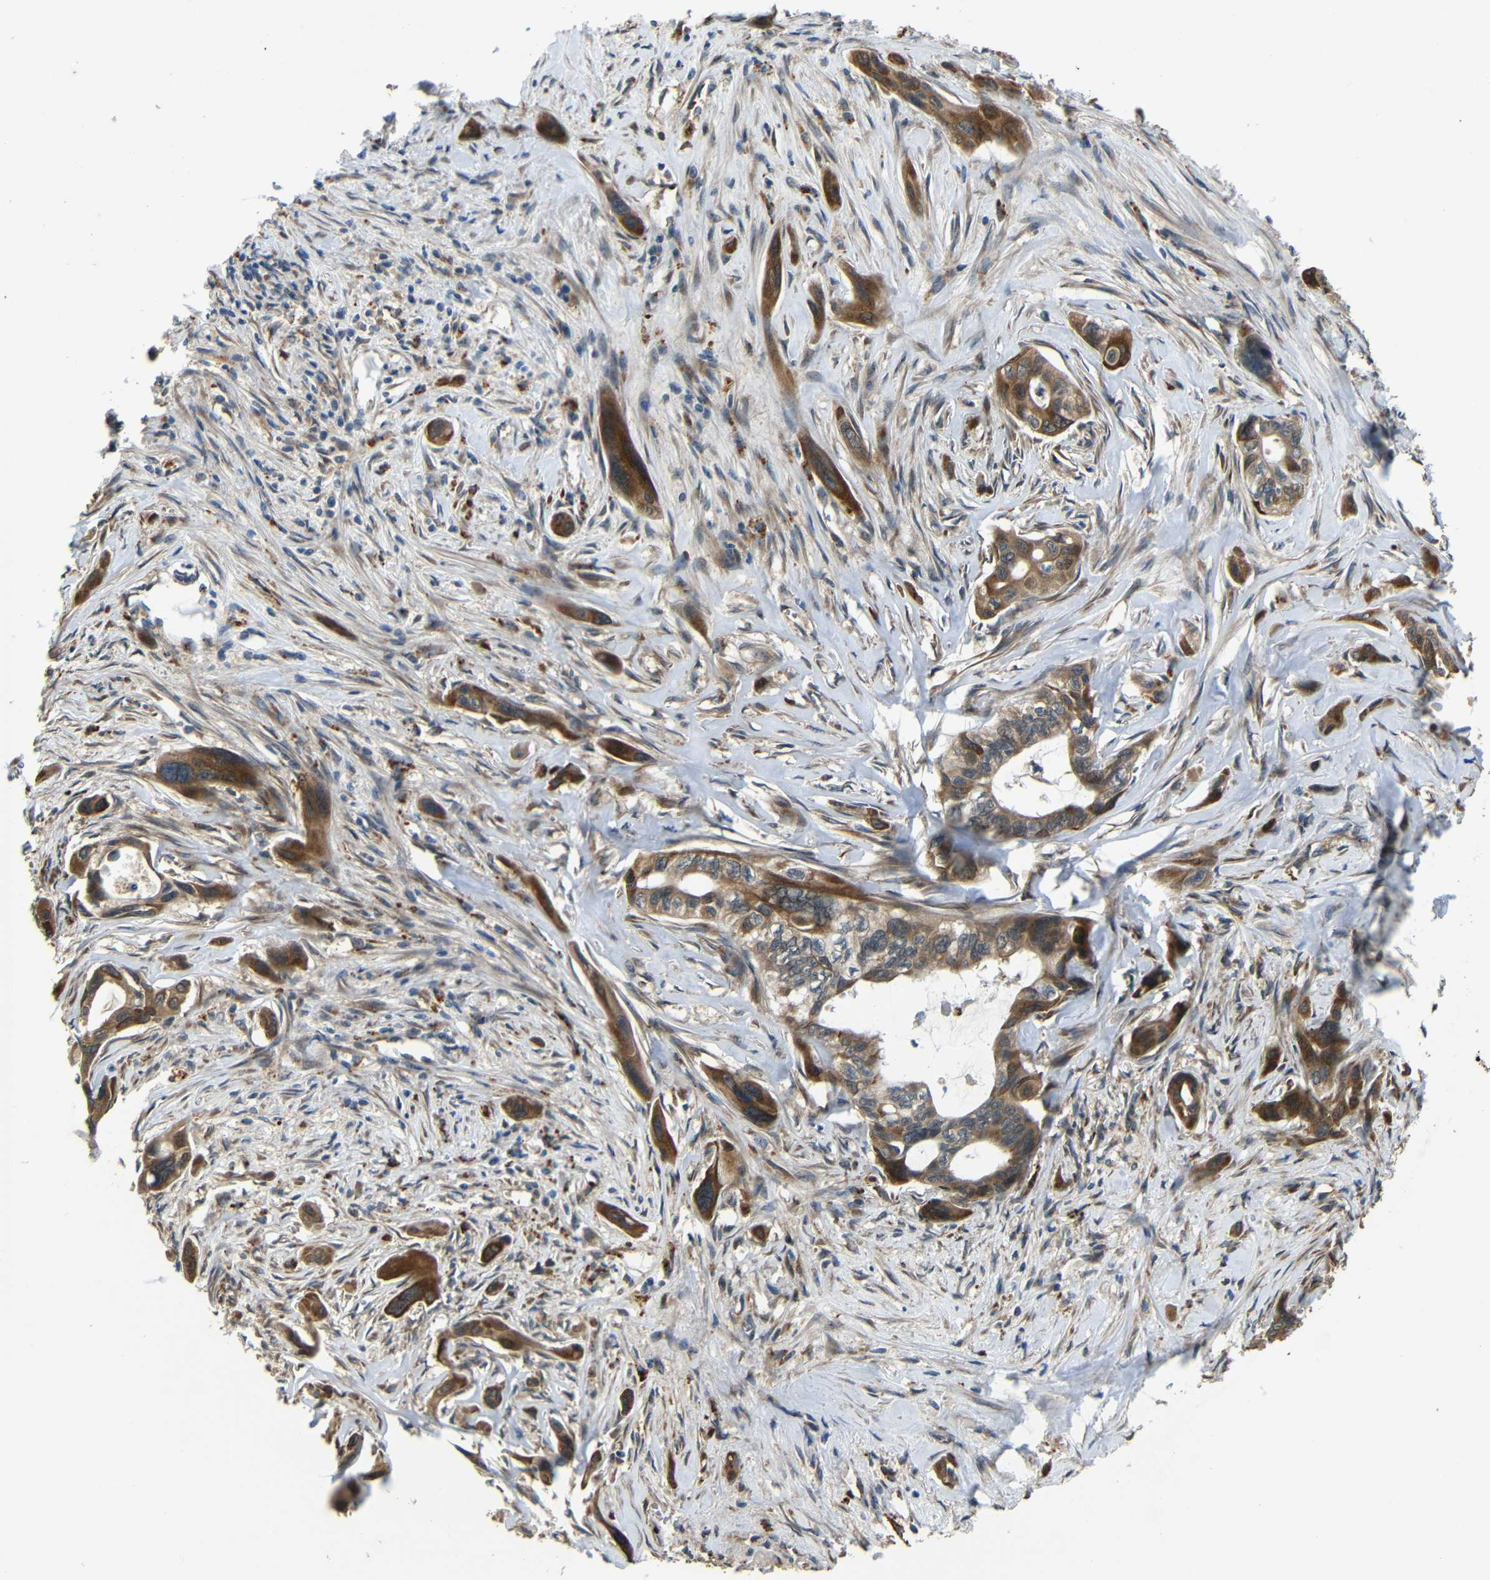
{"staining": {"intensity": "strong", "quantity": ">75%", "location": "cytoplasmic/membranous"}, "tissue": "pancreatic cancer", "cell_type": "Tumor cells", "image_type": "cancer", "snomed": [{"axis": "morphology", "description": "Adenocarcinoma, NOS"}, {"axis": "topography", "description": "Pancreas"}], "caption": "The micrograph displays a brown stain indicating the presence of a protein in the cytoplasmic/membranous of tumor cells in pancreatic cancer (adenocarcinoma). (Brightfield microscopy of DAB IHC at high magnification).", "gene": "ATP7A", "patient": {"sex": "male", "age": 73}}